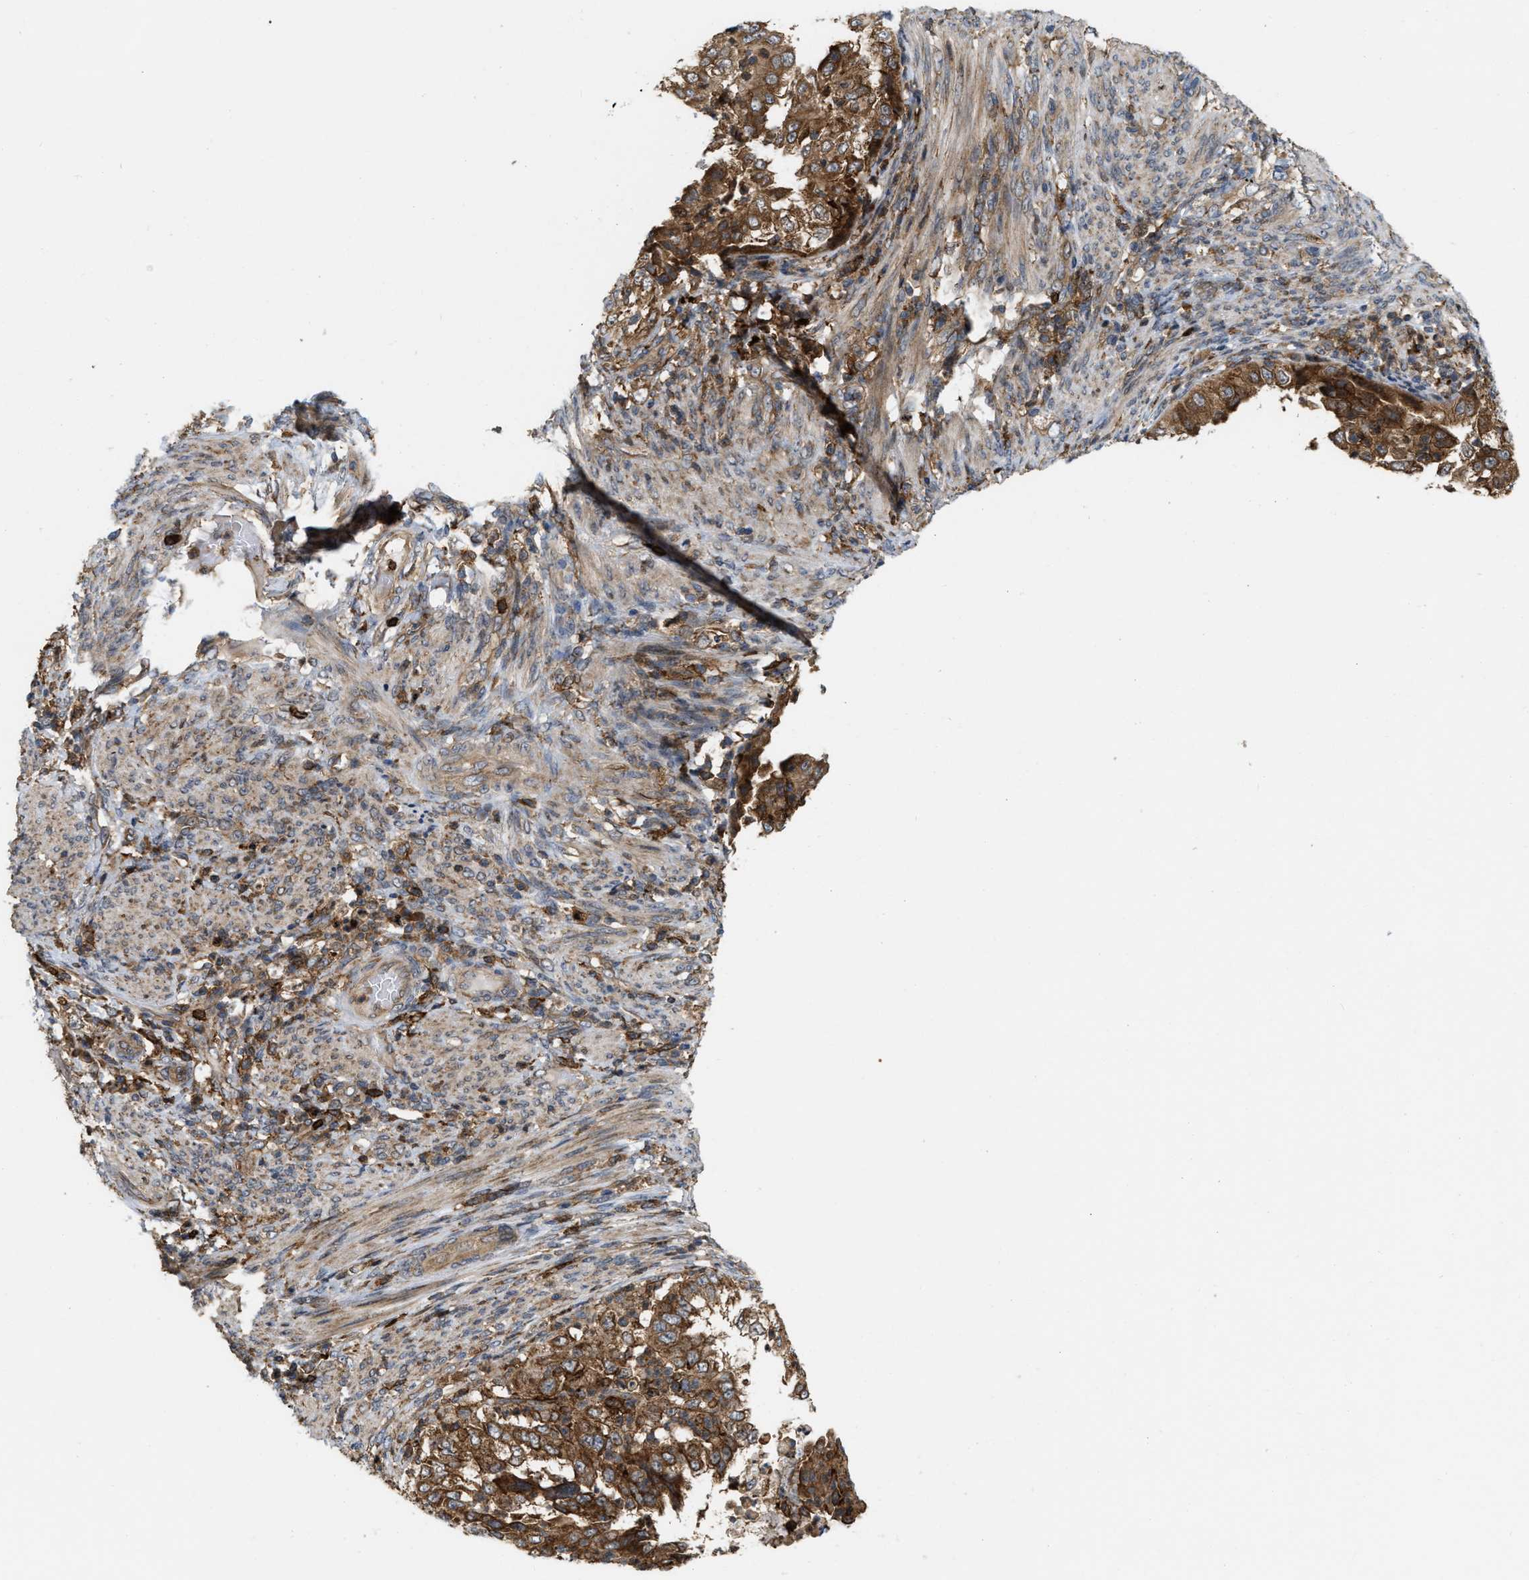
{"staining": {"intensity": "strong", "quantity": ">75%", "location": "cytoplasmic/membranous"}, "tissue": "endometrial cancer", "cell_type": "Tumor cells", "image_type": "cancer", "snomed": [{"axis": "morphology", "description": "Adenocarcinoma, NOS"}, {"axis": "topography", "description": "Endometrium"}], "caption": "IHC (DAB (3,3'-diaminobenzidine)) staining of endometrial cancer (adenocarcinoma) demonstrates strong cytoplasmic/membranous protein expression in approximately >75% of tumor cells. (IHC, brightfield microscopy, high magnification).", "gene": "IQCE", "patient": {"sex": "female", "age": 85}}